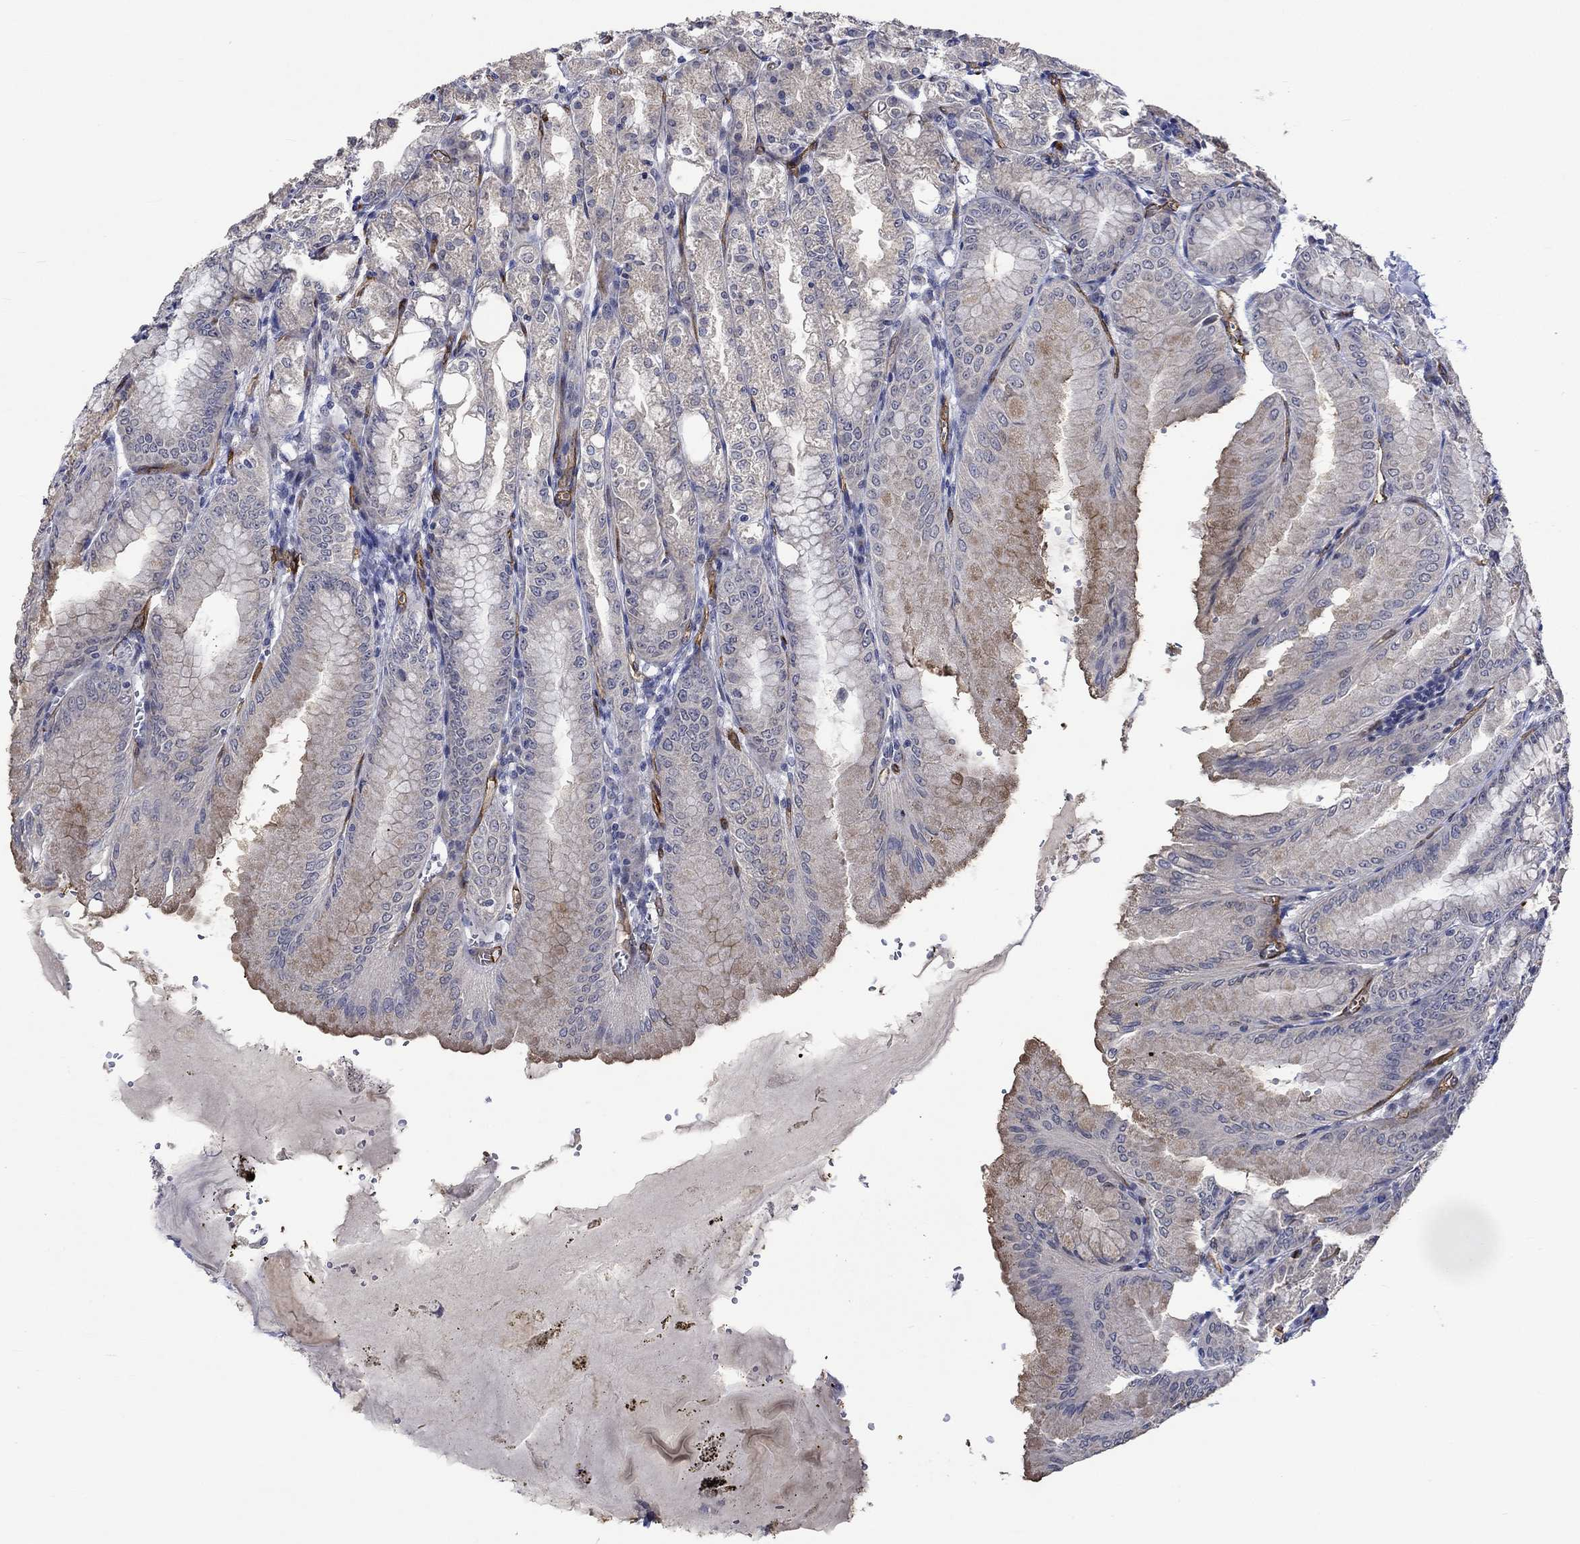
{"staining": {"intensity": "moderate", "quantity": "<25%", "location": "cytoplasmic/membranous"}, "tissue": "stomach", "cell_type": "Glandular cells", "image_type": "normal", "snomed": [{"axis": "morphology", "description": "Normal tissue, NOS"}, {"axis": "topography", "description": "Stomach, lower"}], "caption": "Unremarkable stomach displays moderate cytoplasmic/membranous staining in about <25% of glandular cells, visualized by immunohistochemistry.", "gene": "GJA5", "patient": {"sex": "male", "age": 71}}